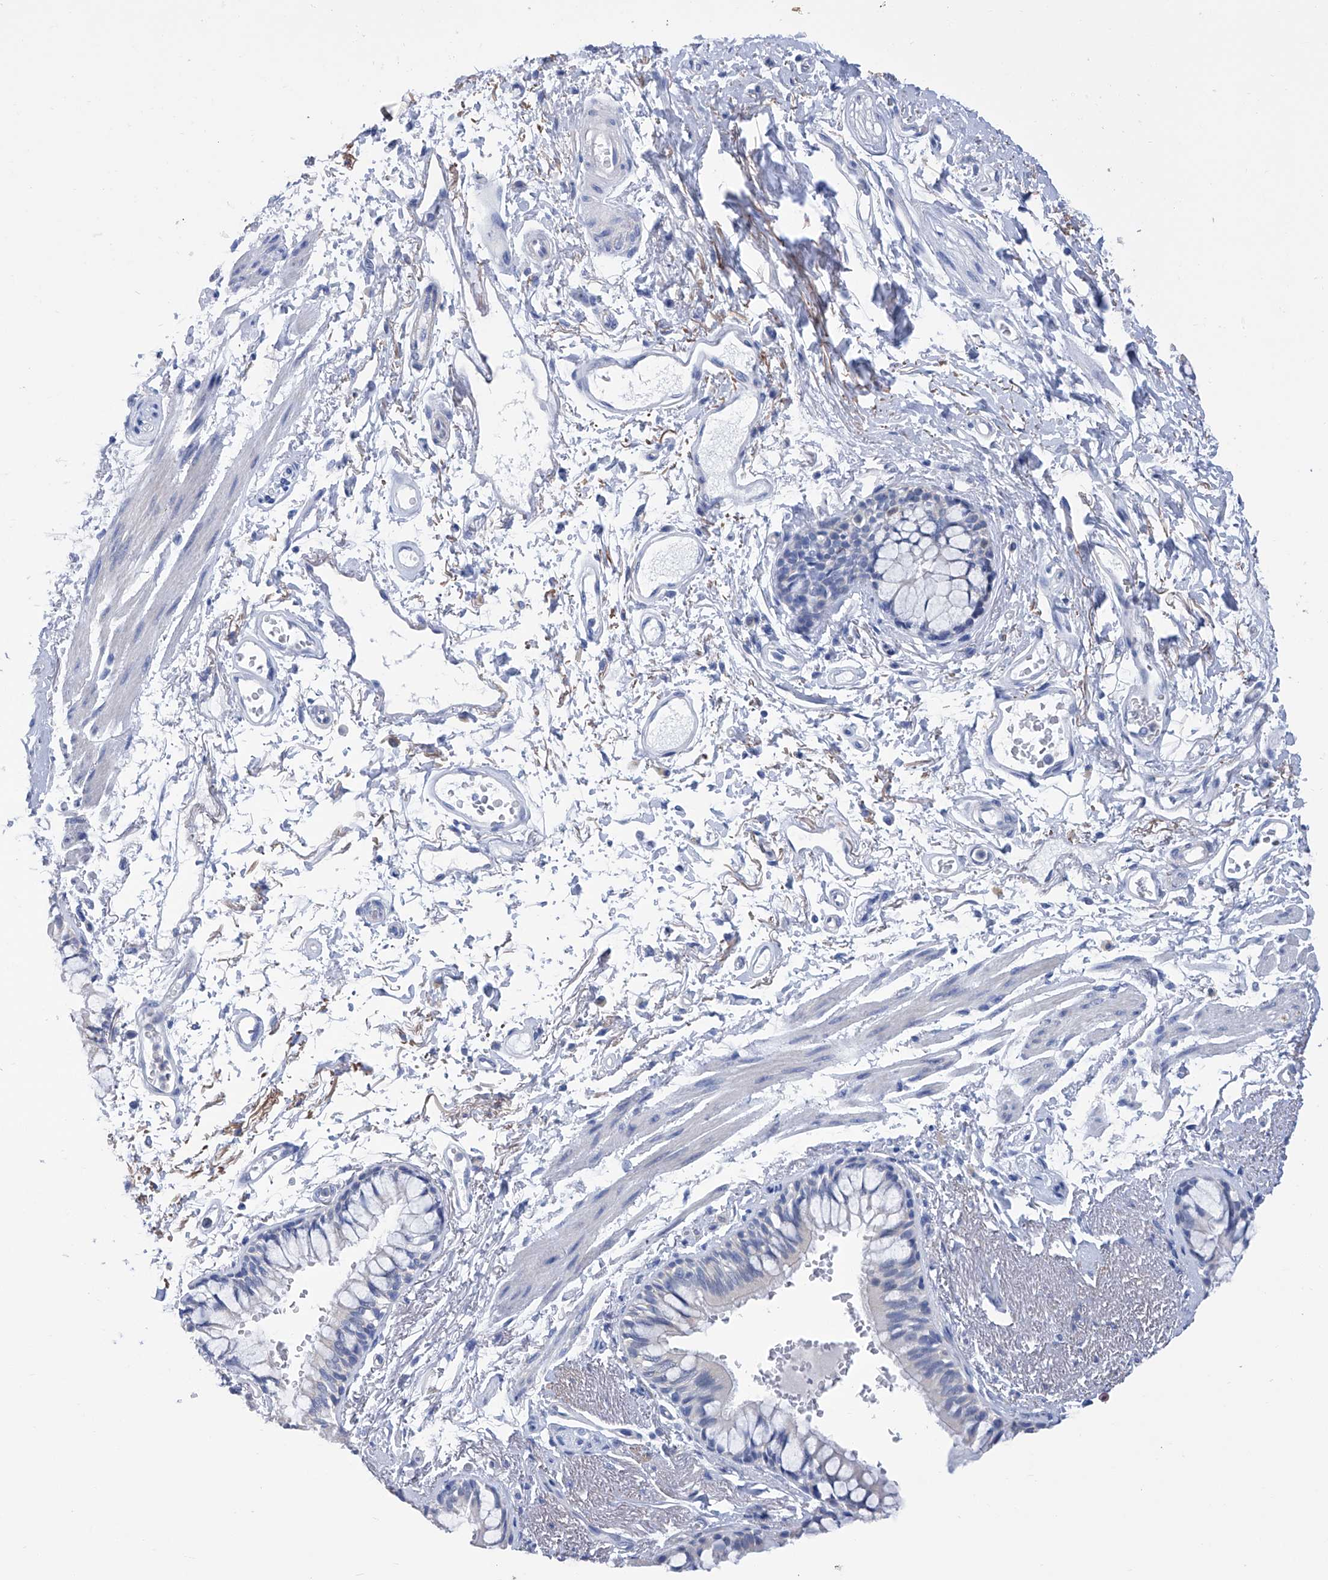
{"staining": {"intensity": "negative", "quantity": "none", "location": "none"}, "tissue": "bronchus", "cell_type": "Respiratory epithelial cells", "image_type": "normal", "snomed": [{"axis": "morphology", "description": "Normal tissue, NOS"}, {"axis": "topography", "description": "Cartilage tissue"}, {"axis": "topography", "description": "Bronchus"}], "caption": "IHC of unremarkable human bronchus exhibits no positivity in respiratory epithelial cells.", "gene": "SMS", "patient": {"sex": "female", "age": 73}}